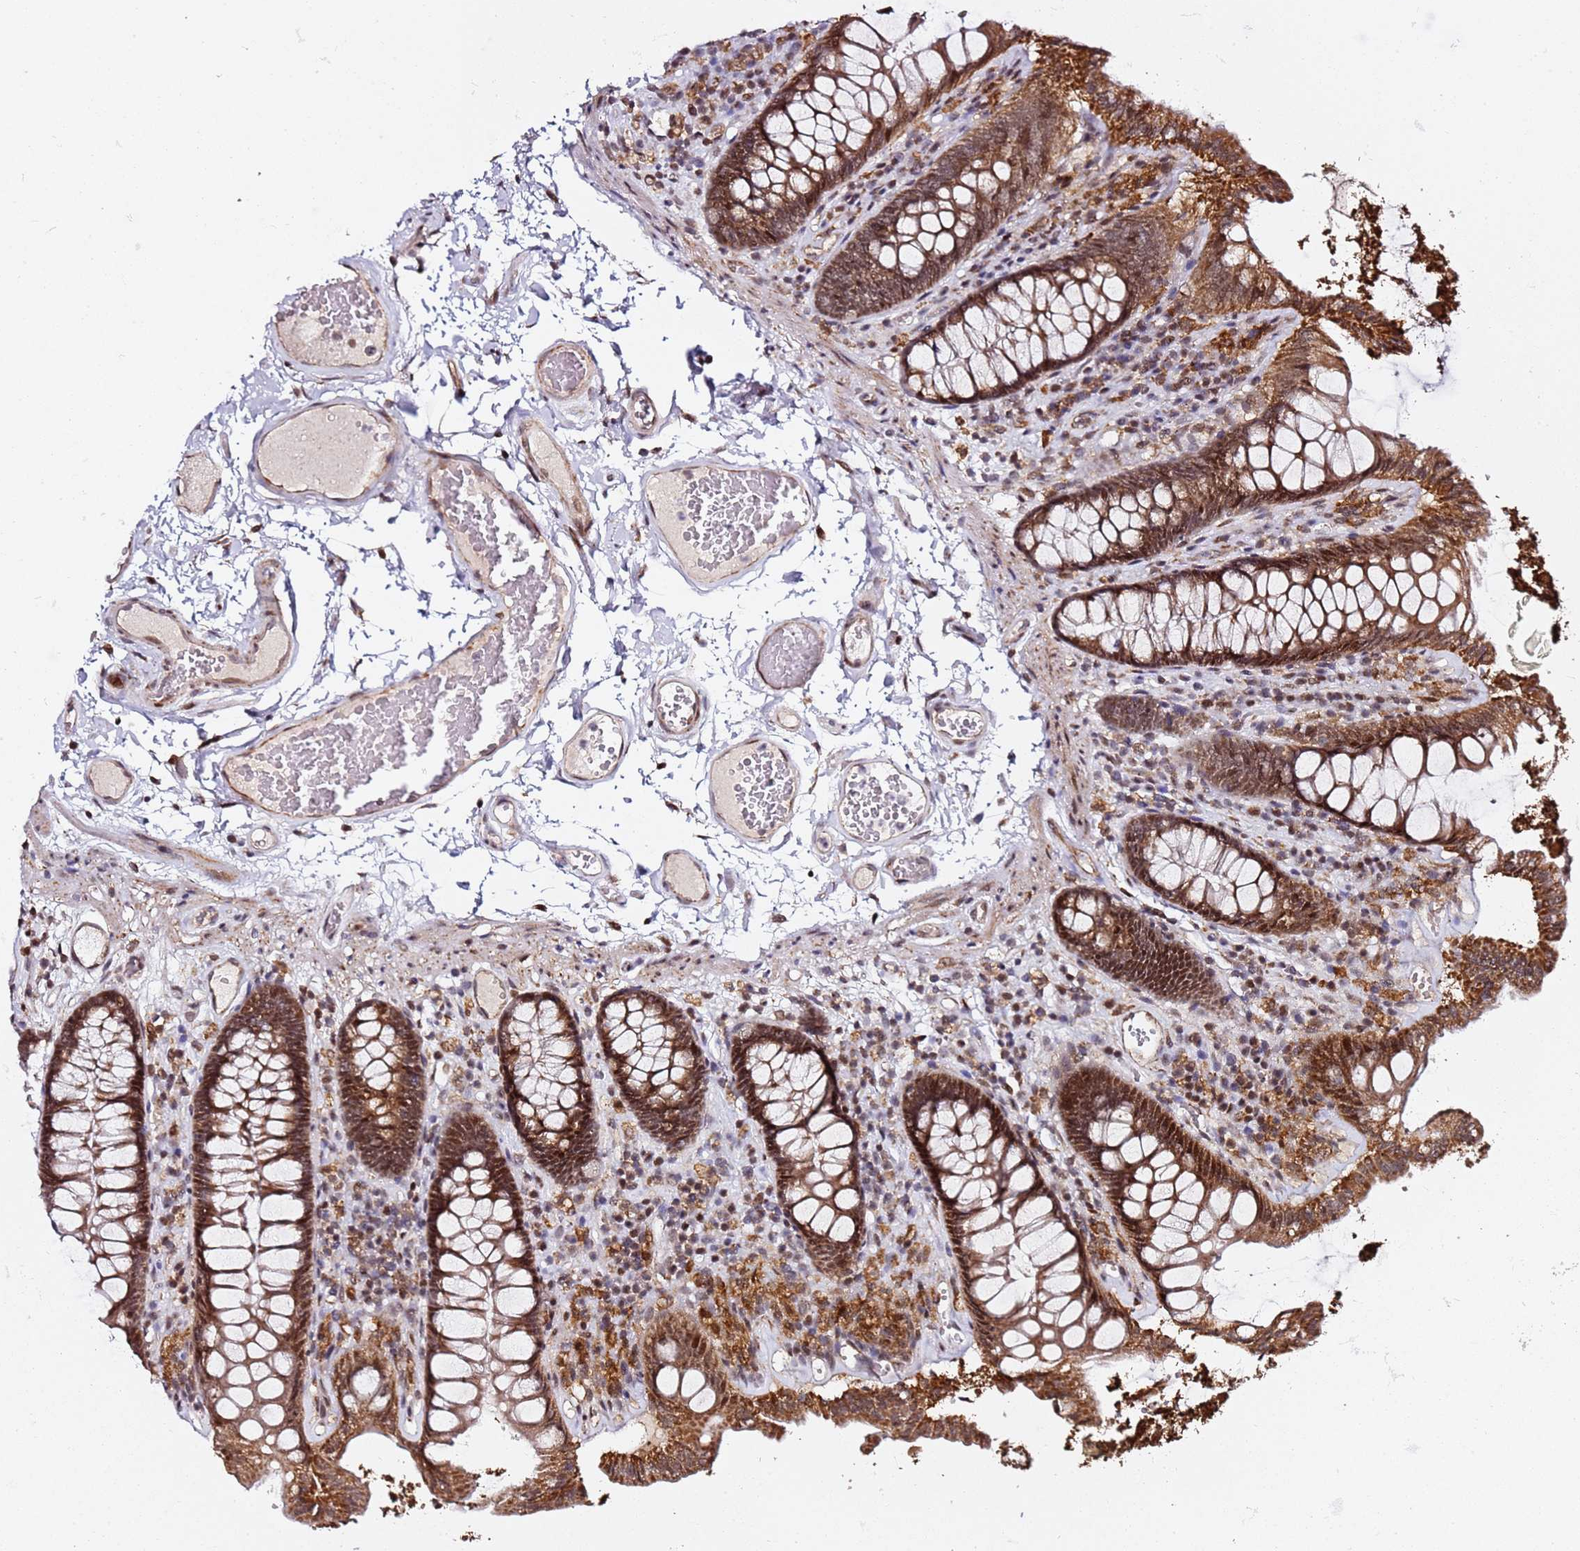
{"staining": {"intensity": "moderate", "quantity": ">75%", "location": "nuclear"}, "tissue": "colon", "cell_type": "Endothelial cells", "image_type": "normal", "snomed": [{"axis": "morphology", "description": "Normal tissue, NOS"}, {"axis": "topography", "description": "Colon"}], "caption": "Moderate nuclear protein positivity is present in approximately >75% of endothelial cells in colon.", "gene": "TP53AIP1", "patient": {"sex": "male", "age": 84}}